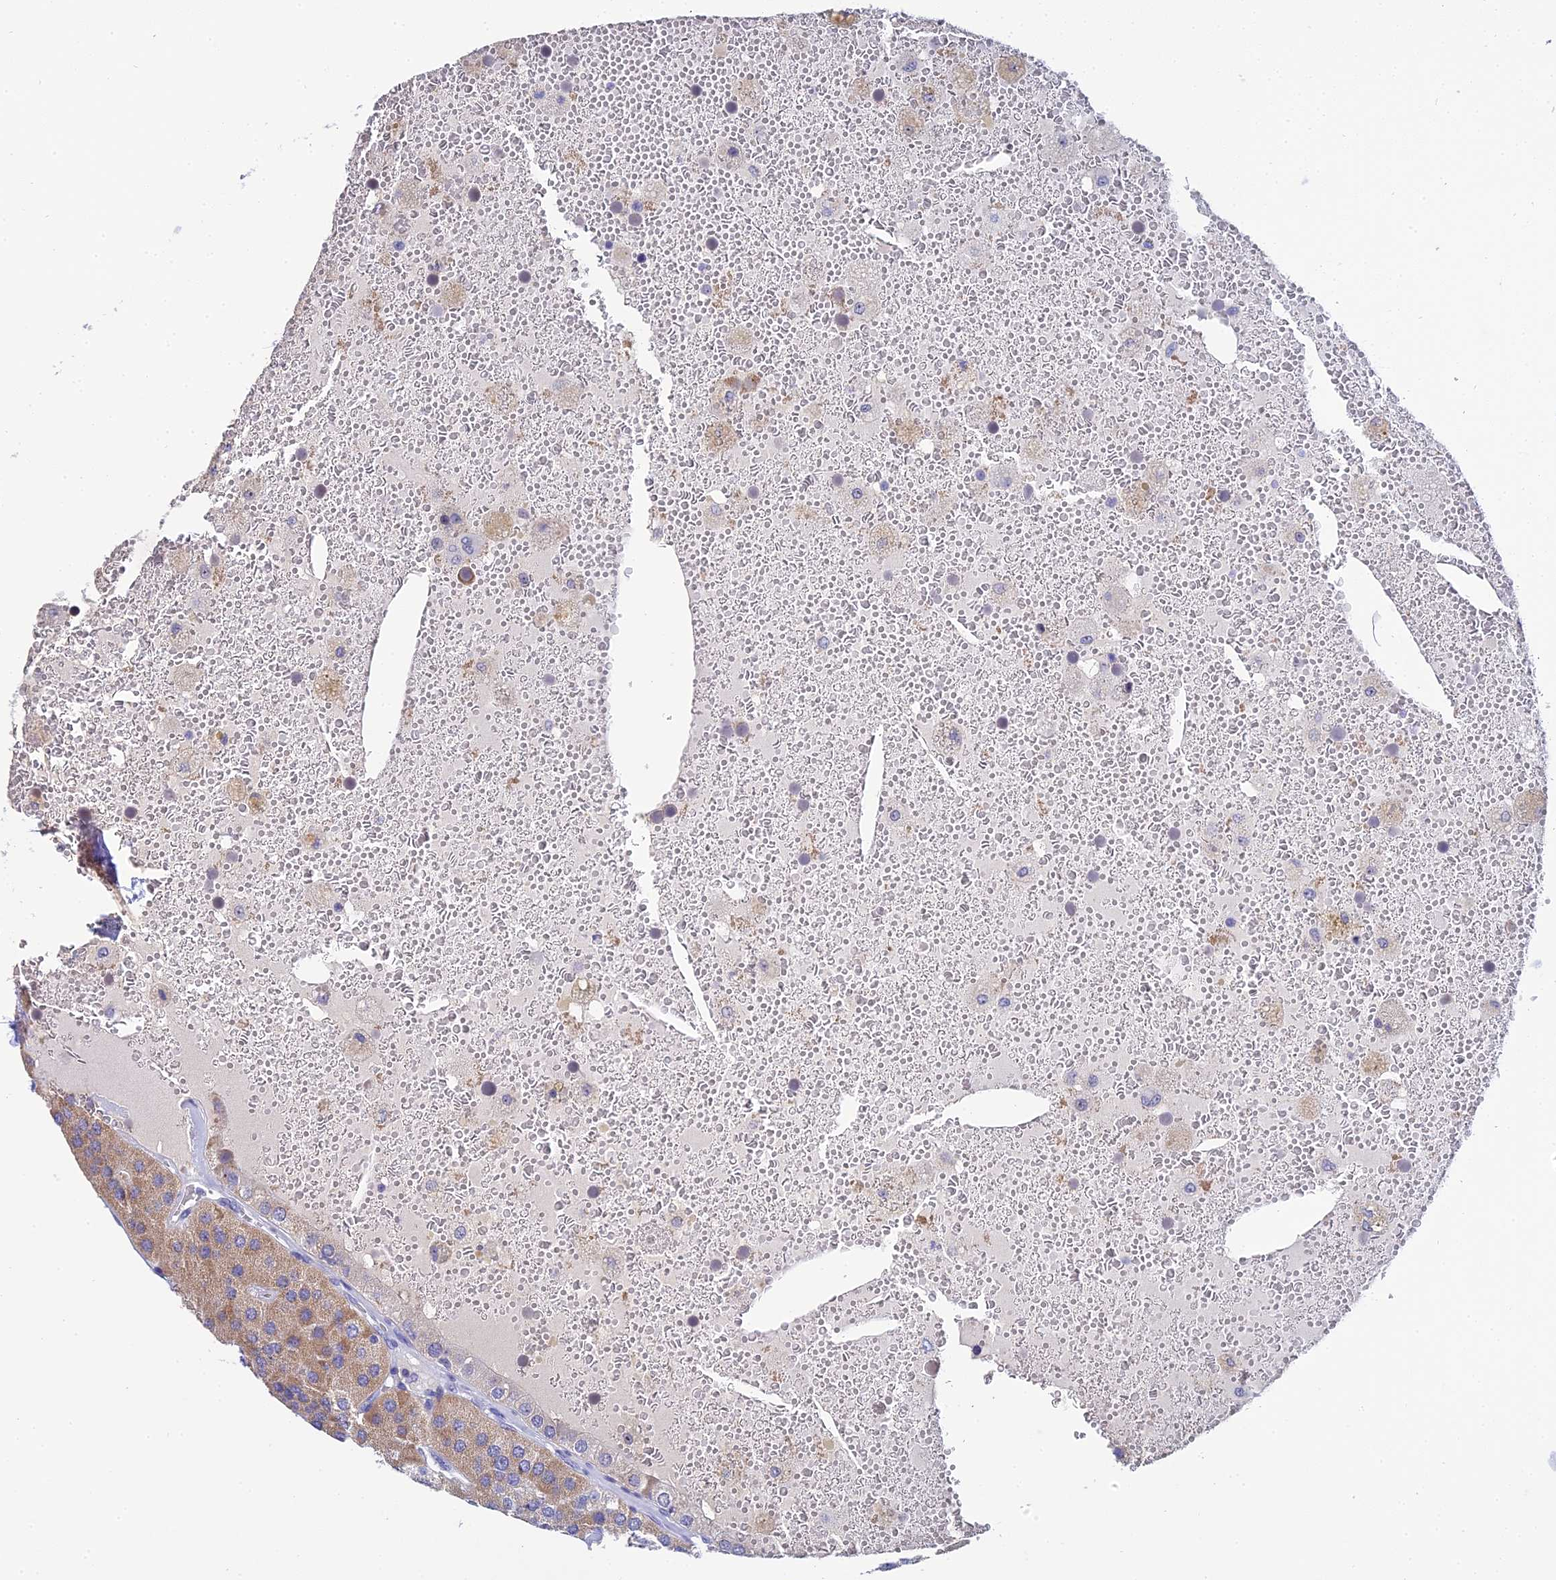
{"staining": {"intensity": "weak", "quantity": ">75%", "location": "cytoplasmic/membranous"}, "tissue": "parathyroid gland", "cell_type": "Glandular cells", "image_type": "normal", "snomed": [{"axis": "morphology", "description": "Normal tissue, NOS"}, {"axis": "morphology", "description": "Adenoma, NOS"}, {"axis": "topography", "description": "Parathyroid gland"}], "caption": "Weak cytoplasmic/membranous staining for a protein is identified in approximately >75% of glandular cells of normal parathyroid gland using IHC.", "gene": "PLPP4", "patient": {"sex": "female", "age": 86}}